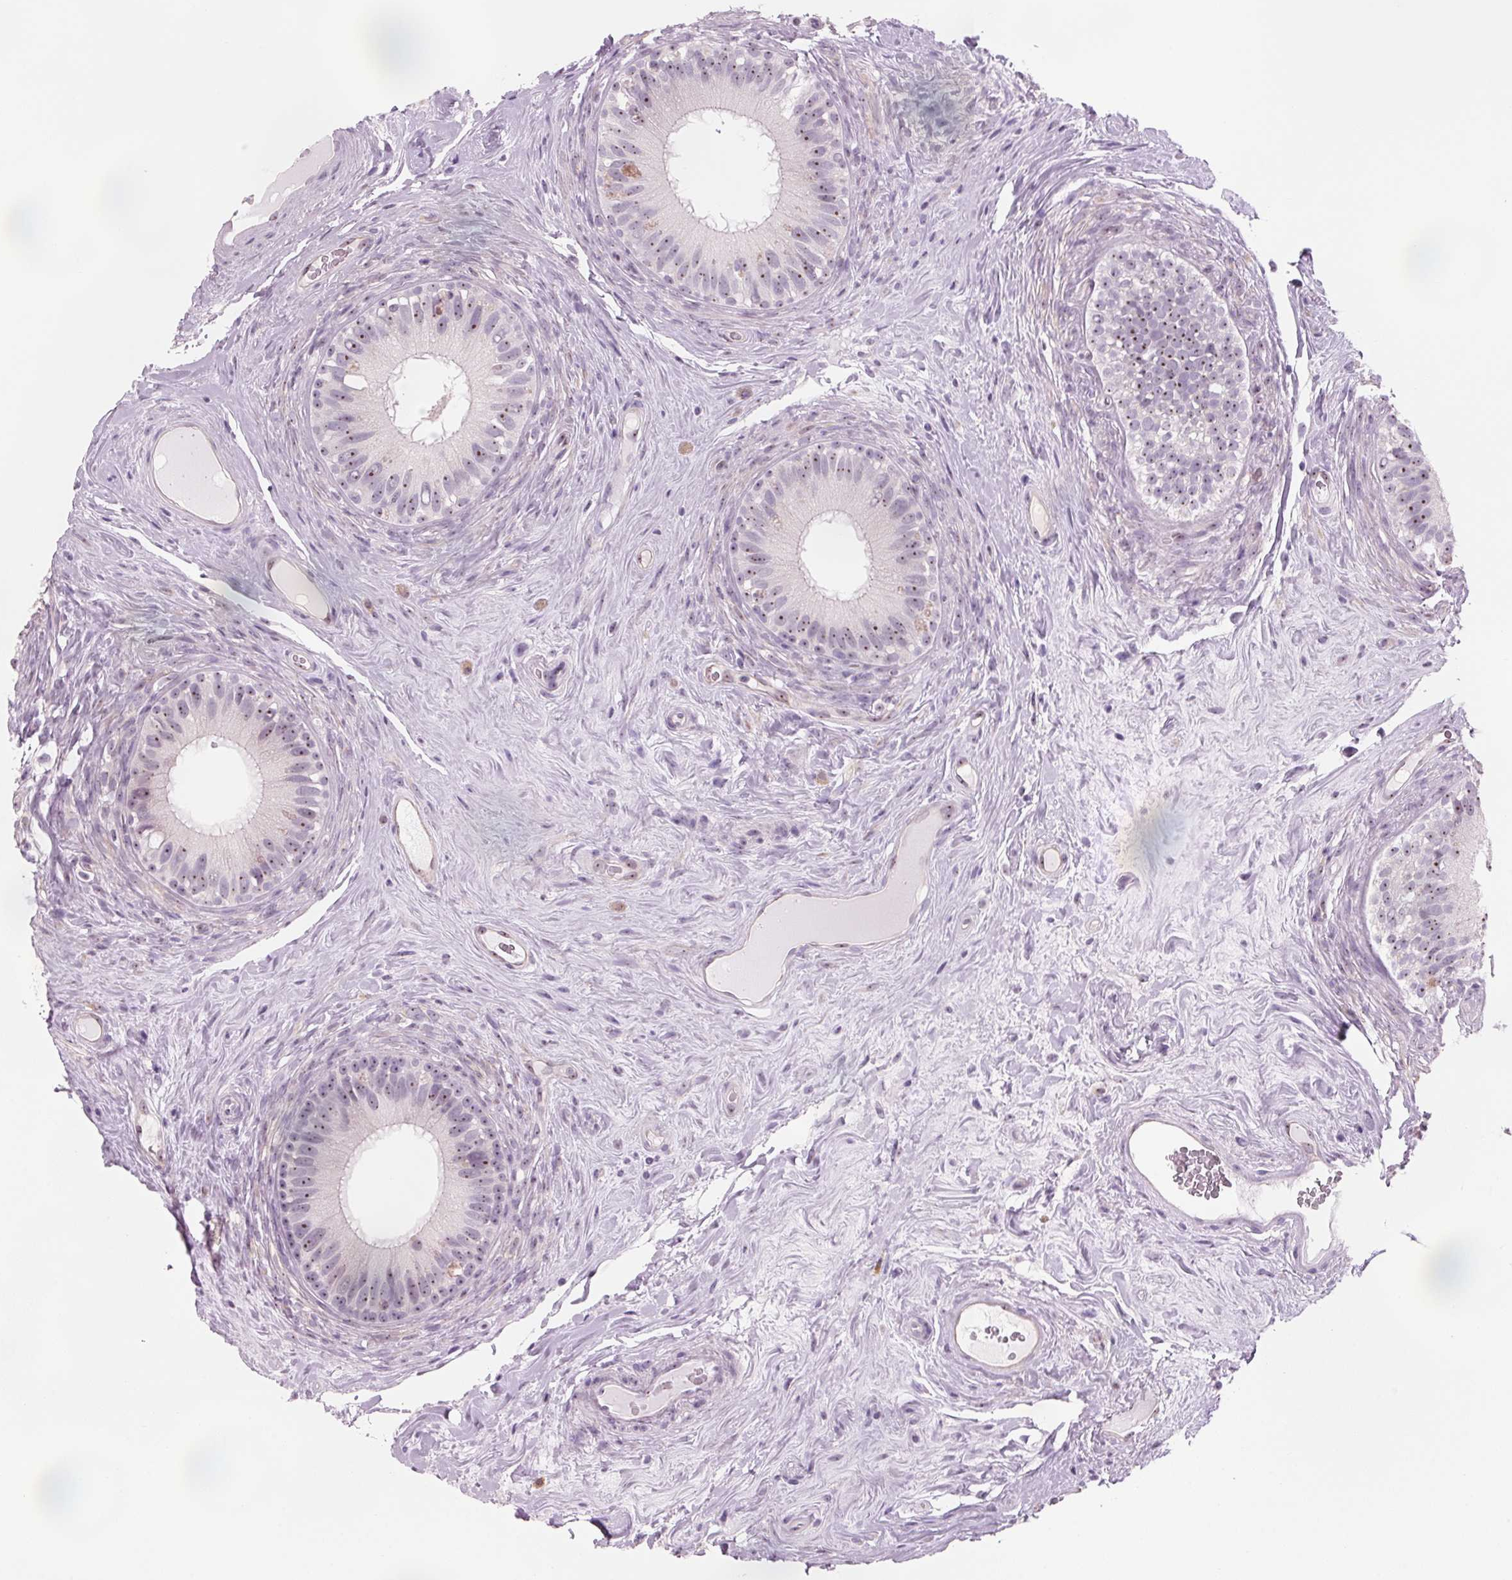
{"staining": {"intensity": "weak", "quantity": "25%-75%", "location": "nuclear"}, "tissue": "epididymis", "cell_type": "Glandular cells", "image_type": "normal", "snomed": [{"axis": "morphology", "description": "Normal tissue, NOS"}, {"axis": "topography", "description": "Epididymis"}], "caption": "A brown stain shows weak nuclear staining of a protein in glandular cells of normal epididymis. The protein is shown in brown color, while the nuclei are stained blue.", "gene": "DNTTIP2", "patient": {"sex": "male", "age": 59}}